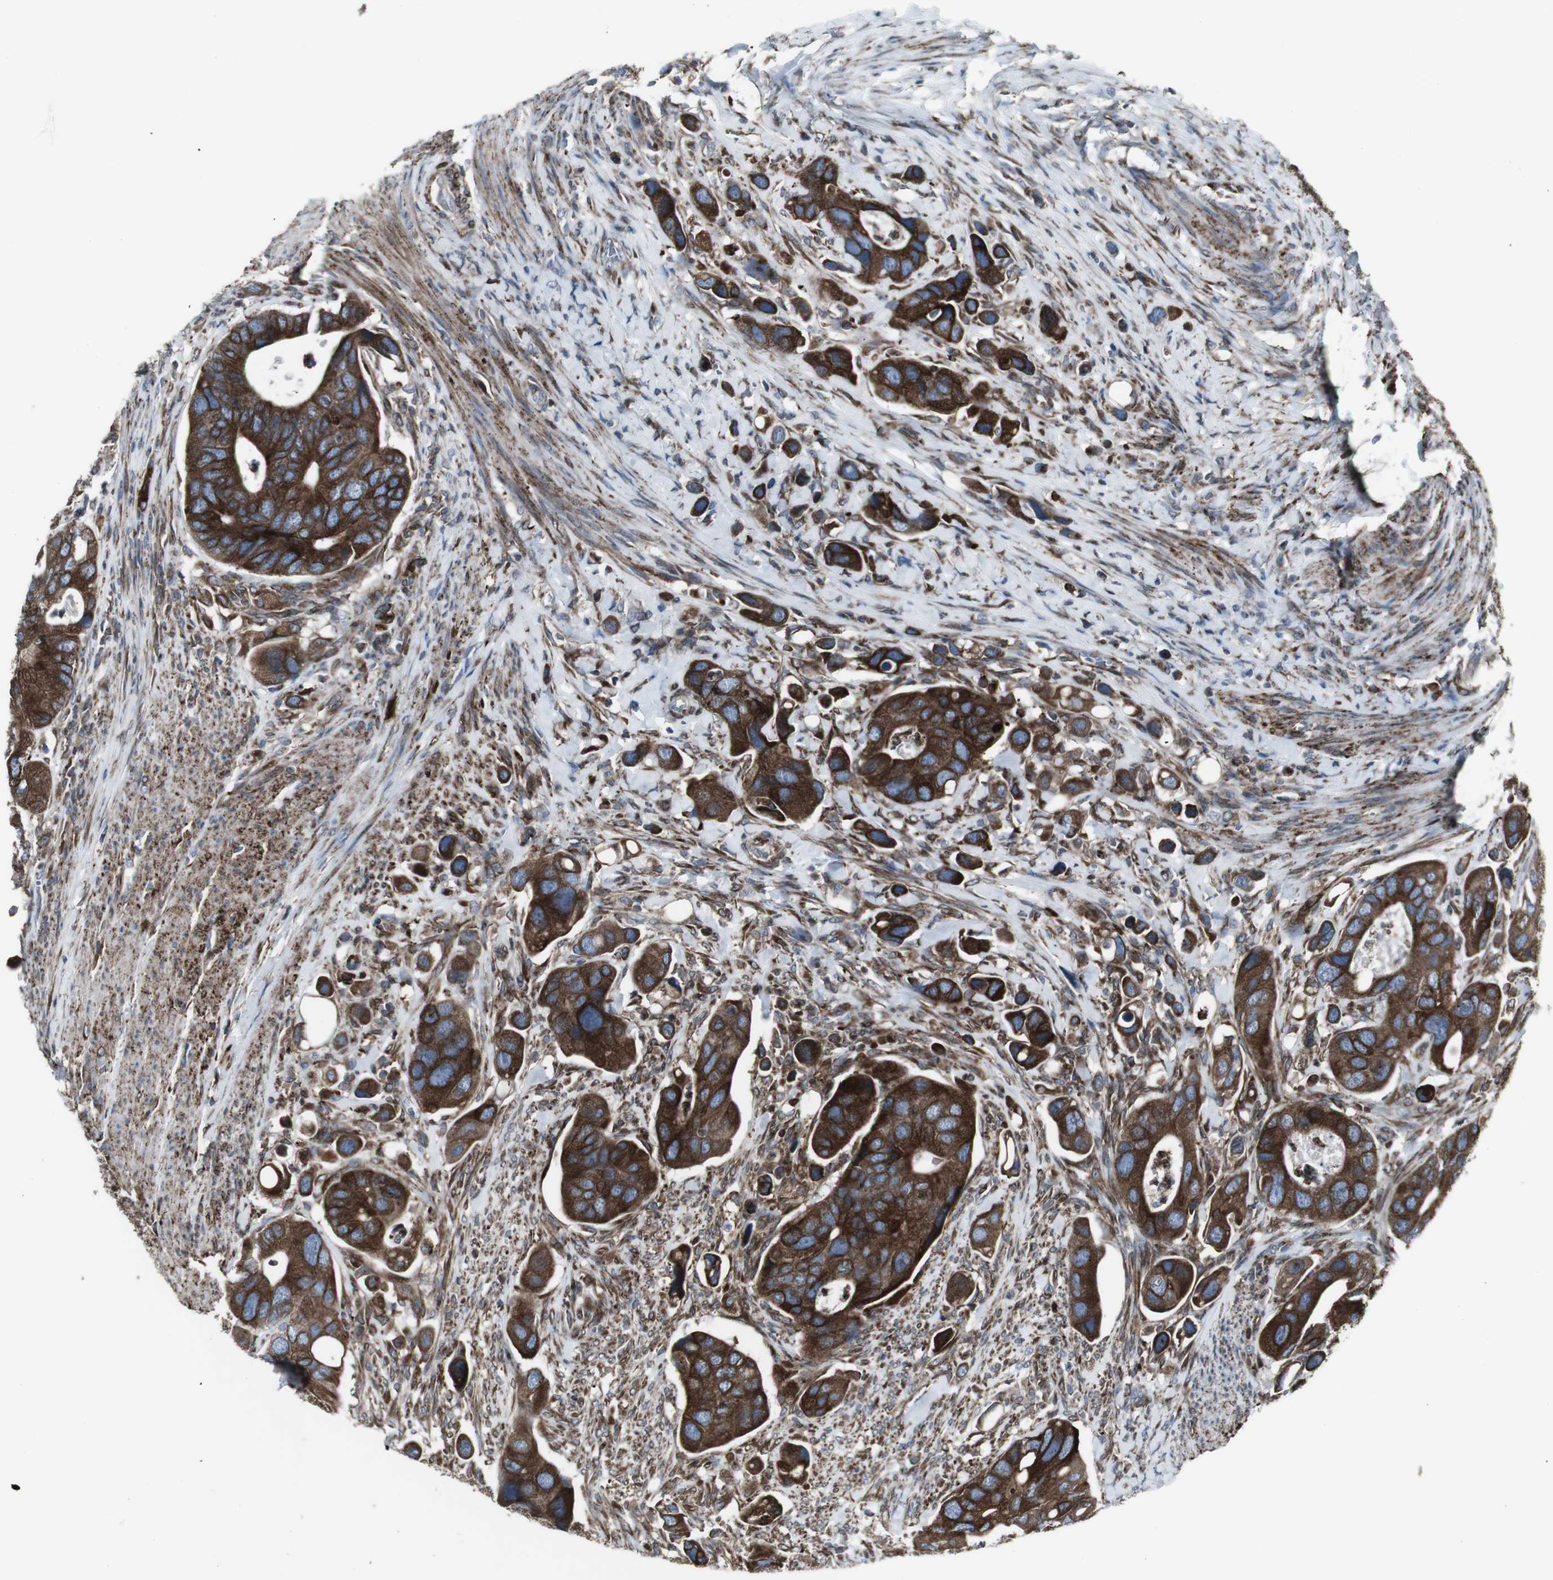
{"staining": {"intensity": "strong", "quantity": ">75%", "location": "cytoplasmic/membranous"}, "tissue": "colorectal cancer", "cell_type": "Tumor cells", "image_type": "cancer", "snomed": [{"axis": "morphology", "description": "Adenocarcinoma, NOS"}, {"axis": "topography", "description": "Rectum"}], "caption": "Human colorectal cancer (adenocarcinoma) stained for a protein (brown) shows strong cytoplasmic/membranous positive staining in about >75% of tumor cells.", "gene": "LNPK", "patient": {"sex": "female", "age": 57}}